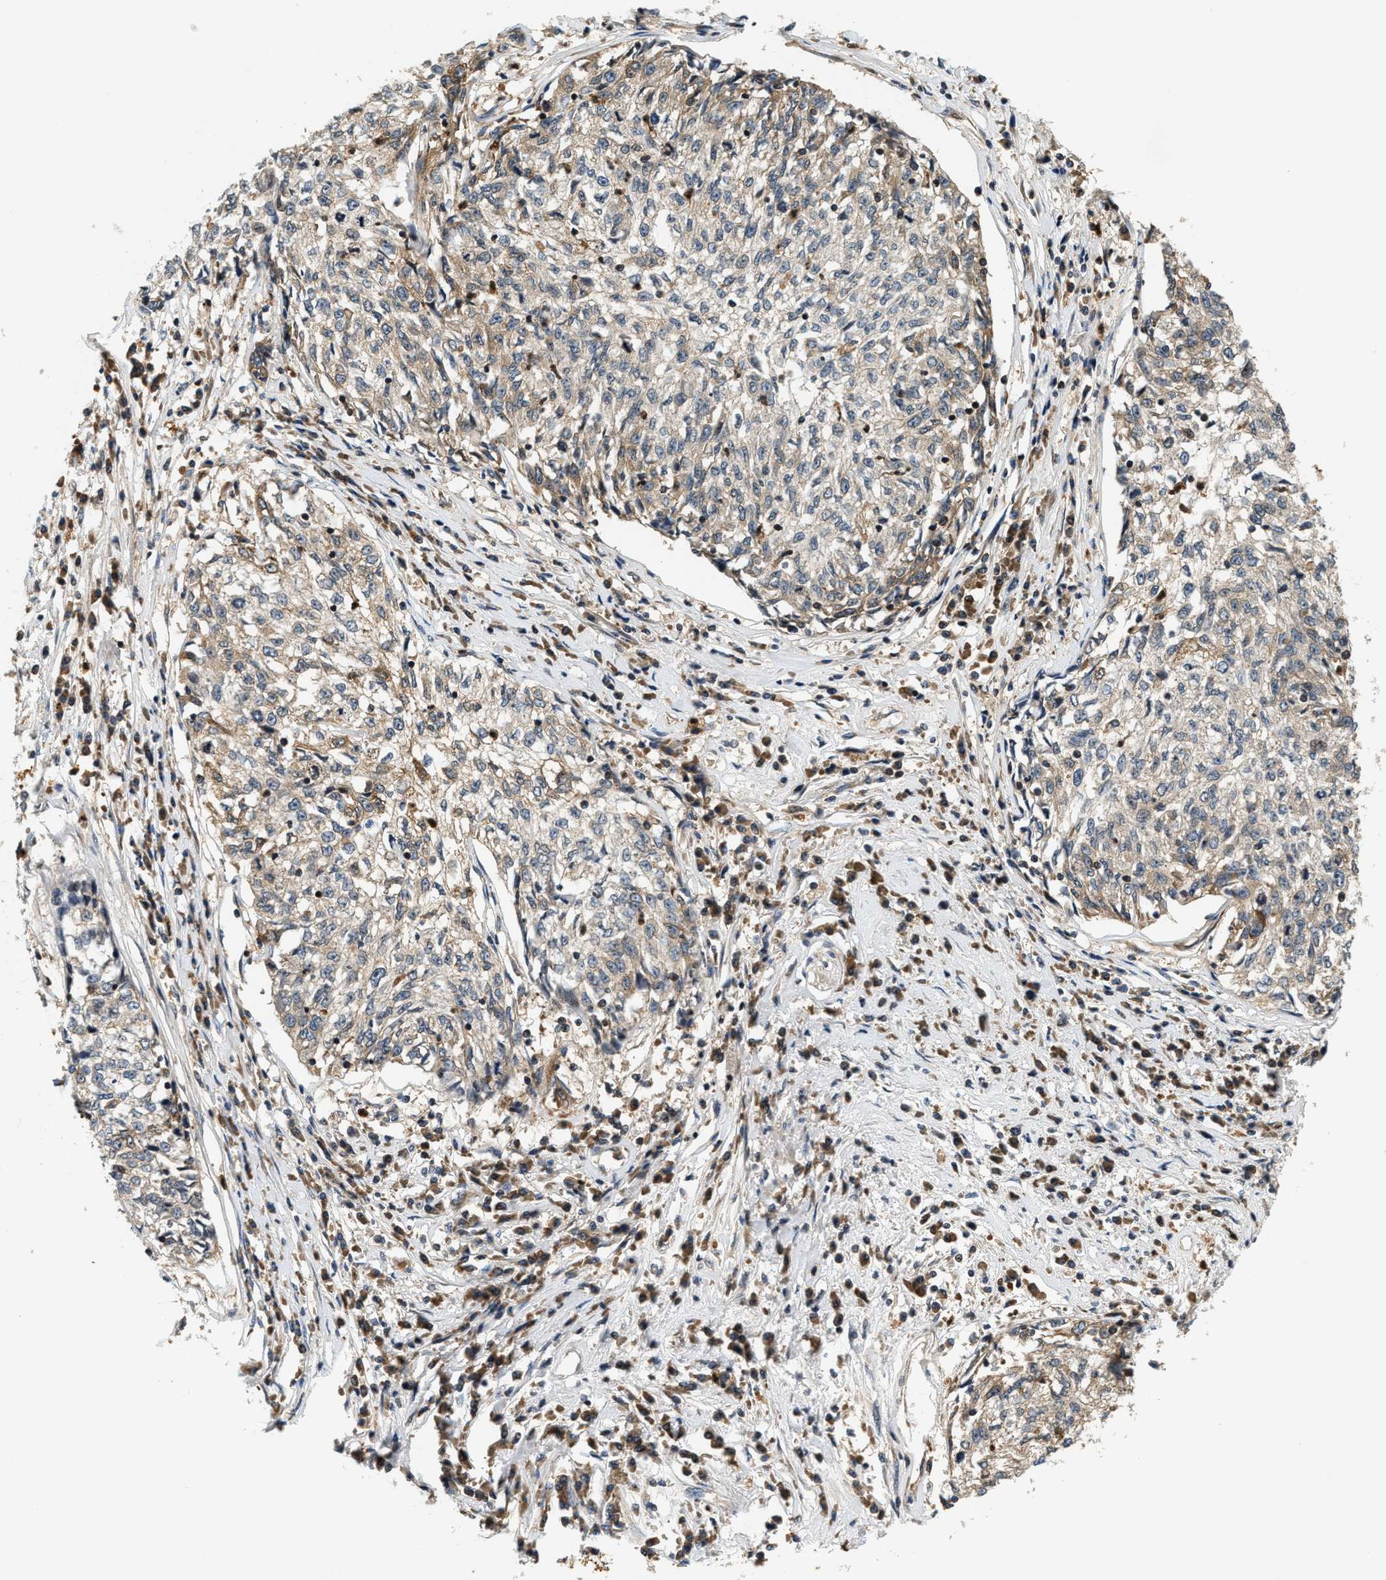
{"staining": {"intensity": "moderate", "quantity": "25%-75%", "location": "cytoplasmic/membranous"}, "tissue": "cervical cancer", "cell_type": "Tumor cells", "image_type": "cancer", "snomed": [{"axis": "morphology", "description": "Squamous cell carcinoma, NOS"}, {"axis": "topography", "description": "Cervix"}], "caption": "Human cervical cancer (squamous cell carcinoma) stained for a protein (brown) reveals moderate cytoplasmic/membranous positive expression in about 25%-75% of tumor cells.", "gene": "SAMD9", "patient": {"sex": "female", "age": 57}}